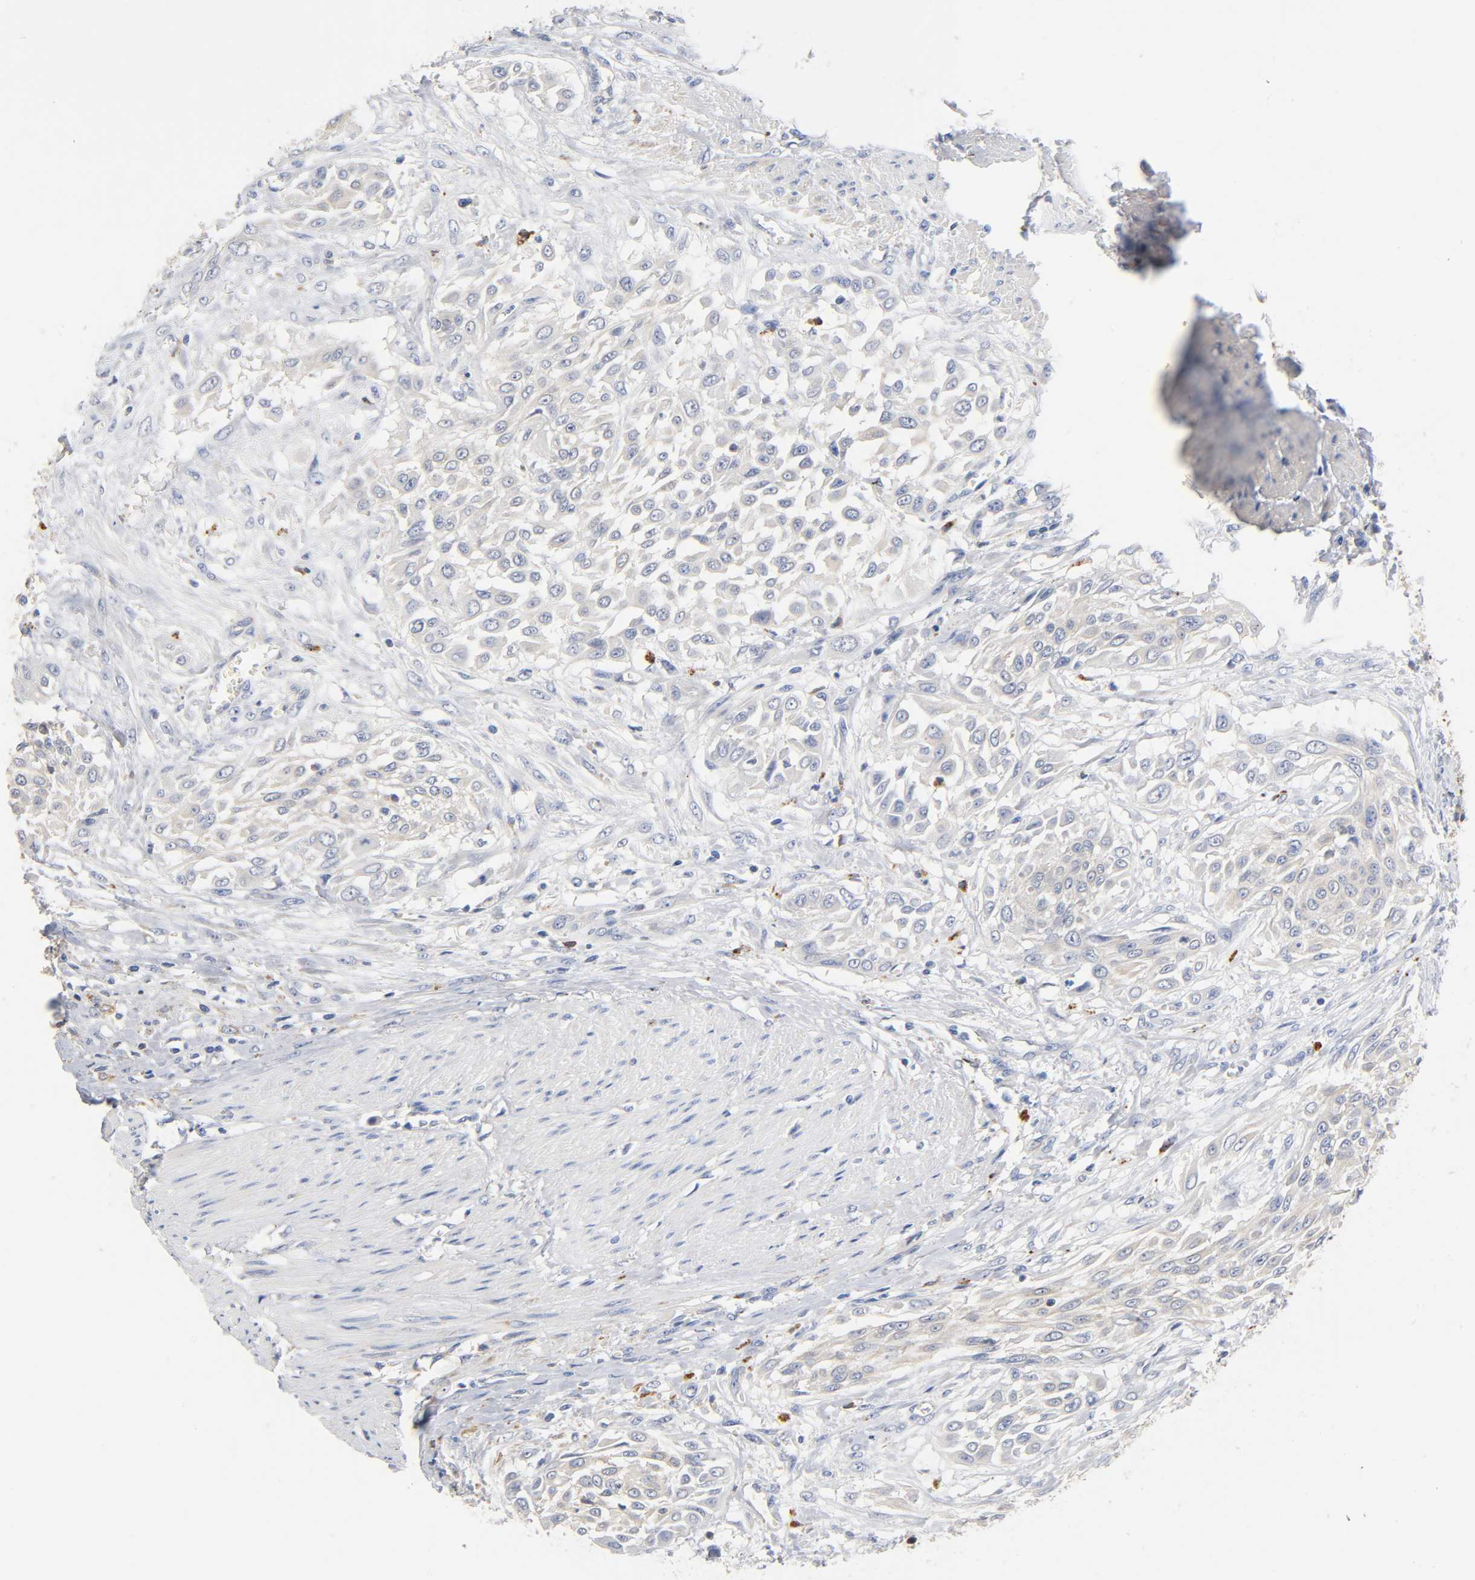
{"staining": {"intensity": "negative", "quantity": "none", "location": "none"}, "tissue": "urothelial cancer", "cell_type": "Tumor cells", "image_type": "cancer", "snomed": [{"axis": "morphology", "description": "Urothelial carcinoma, High grade"}, {"axis": "topography", "description": "Urinary bladder"}], "caption": "Immunohistochemistry (IHC) histopathology image of human urothelial carcinoma (high-grade) stained for a protein (brown), which shows no expression in tumor cells.", "gene": "UCKL1", "patient": {"sex": "male", "age": 57}}